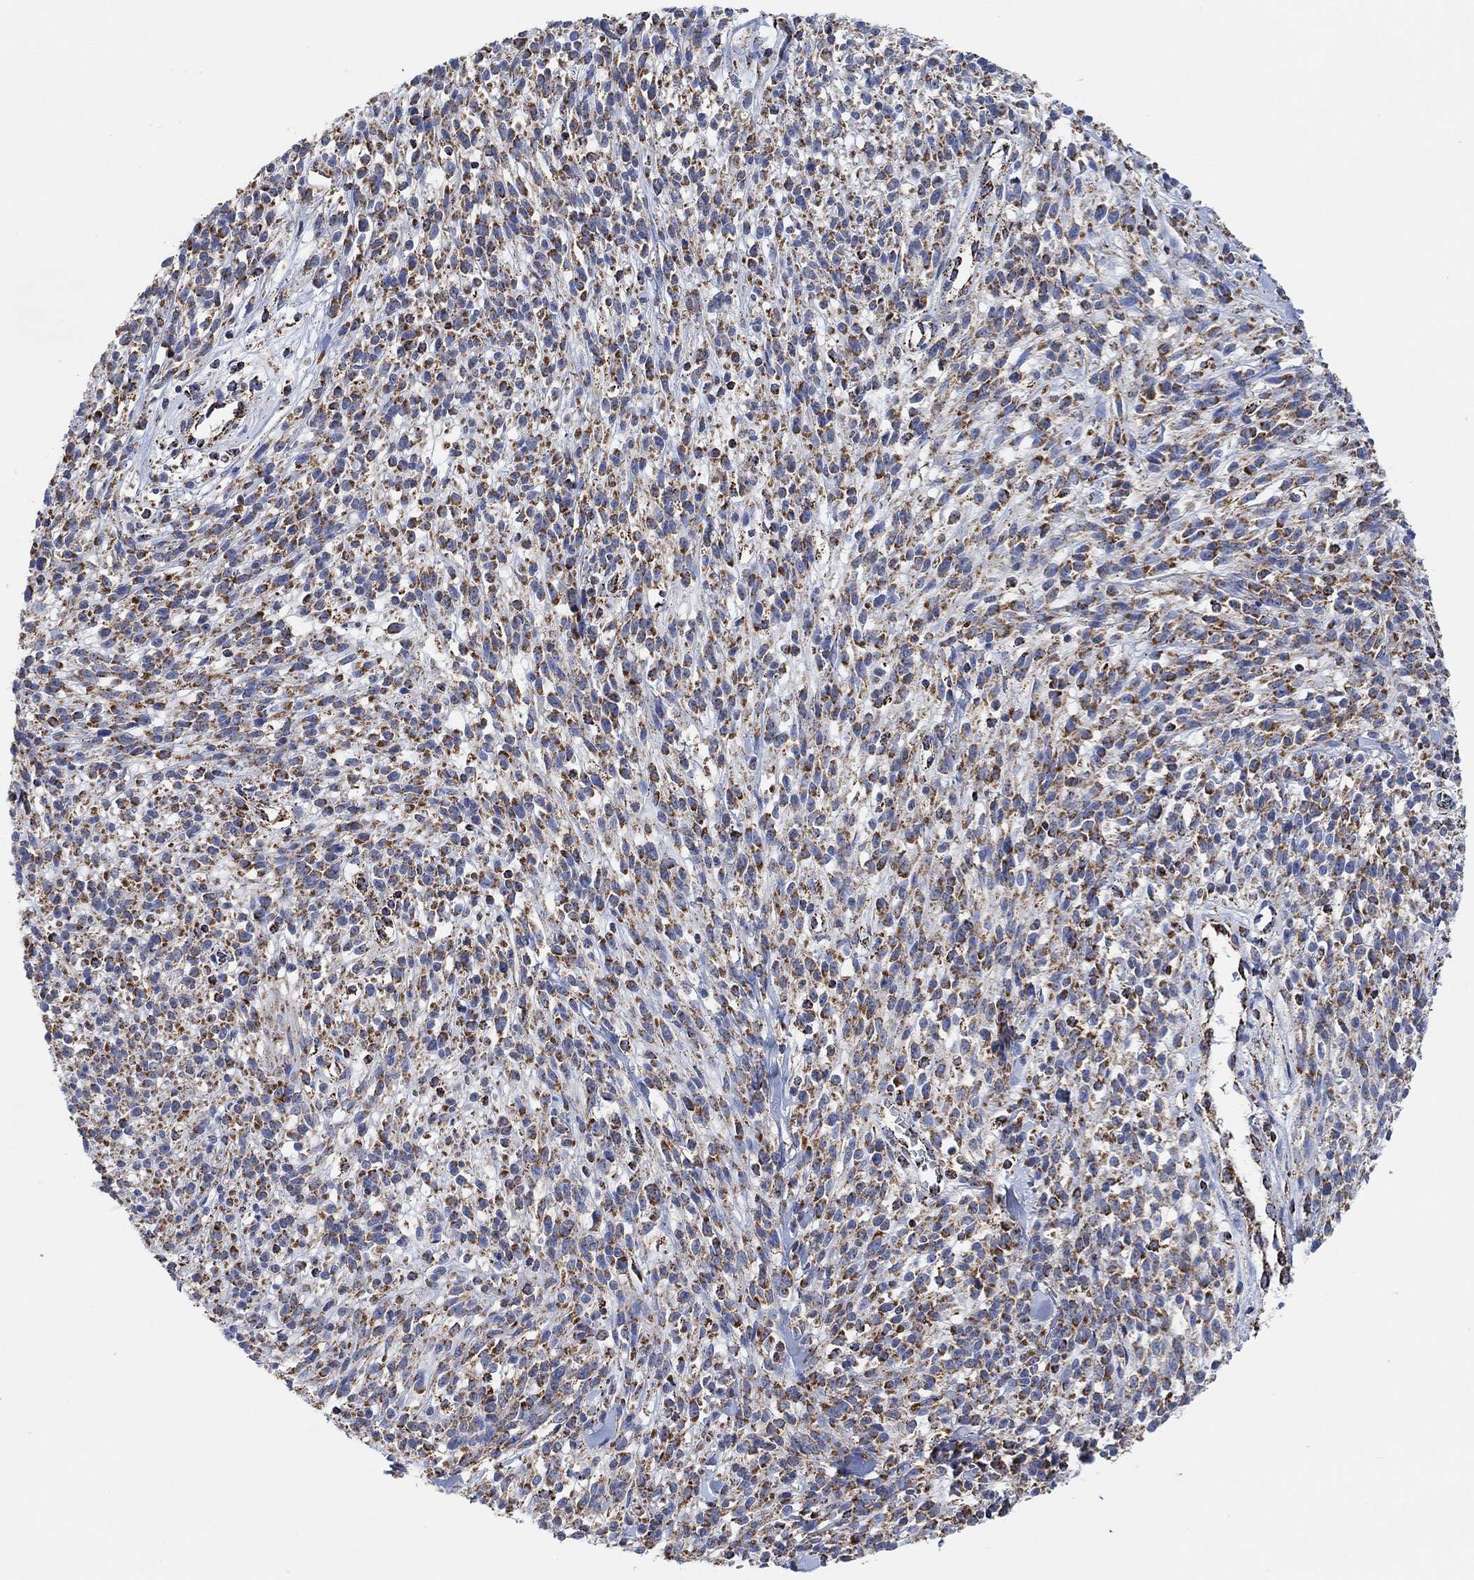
{"staining": {"intensity": "moderate", "quantity": ">75%", "location": "cytoplasmic/membranous"}, "tissue": "melanoma", "cell_type": "Tumor cells", "image_type": "cancer", "snomed": [{"axis": "morphology", "description": "Malignant melanoma, NOS"}, {"axis": "topography", "description": "Skin"}, {"axis": "topography", "description": "Skin of trunk"}], "caption": "Malignant melanoma stained with a protein marker exhibits moderate staining in tumor cells.", "gene": "NDUFS3", "patient": {"sex": "male", "age": 74}}